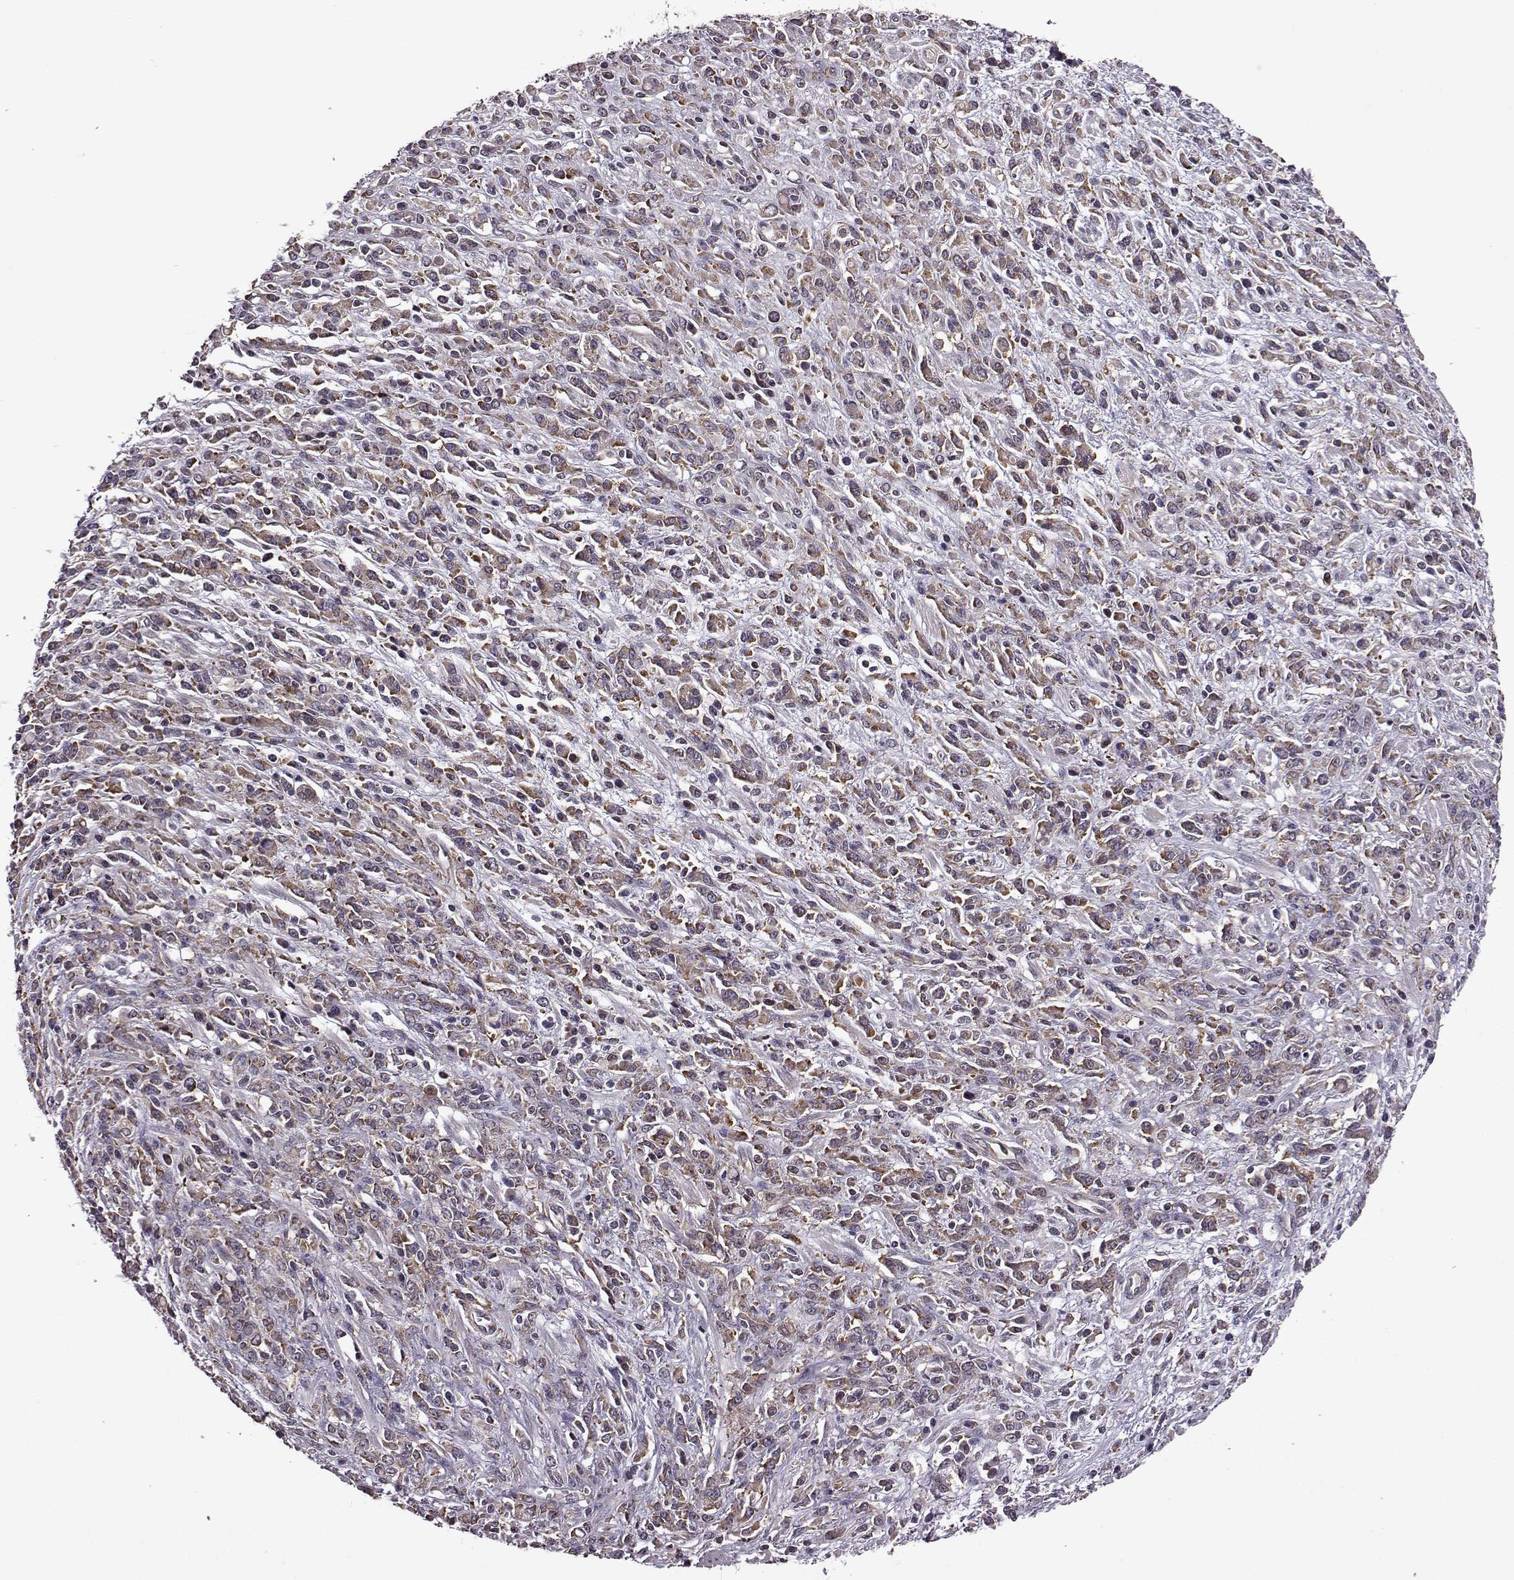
{"staining": {"intensity": "strong", "quantity": ">75%", "location": "cytoplasmic/membranous"}, "tissue": "stomach cancer", "cell_type": "Tumor cells", "image_type": "cancer", "snomed": [{"axis": "morphology", "description": "Adenocarcinoma, NOS"}, {"axis": "topography", "description": "Stomach"}], "caption": "IHC photomicrograph of neoplastic tissue: adenocarcinoma (stomach) stained using immunohistochemistry demonstrates high levels of strong protein expression localized specifically in the cytoplasmic/membranous of tumor cells, appearing as a cytoplasmic/membranous brown color.", "gene": "URI1", "patient": {"sex": "female", "age": 57}}